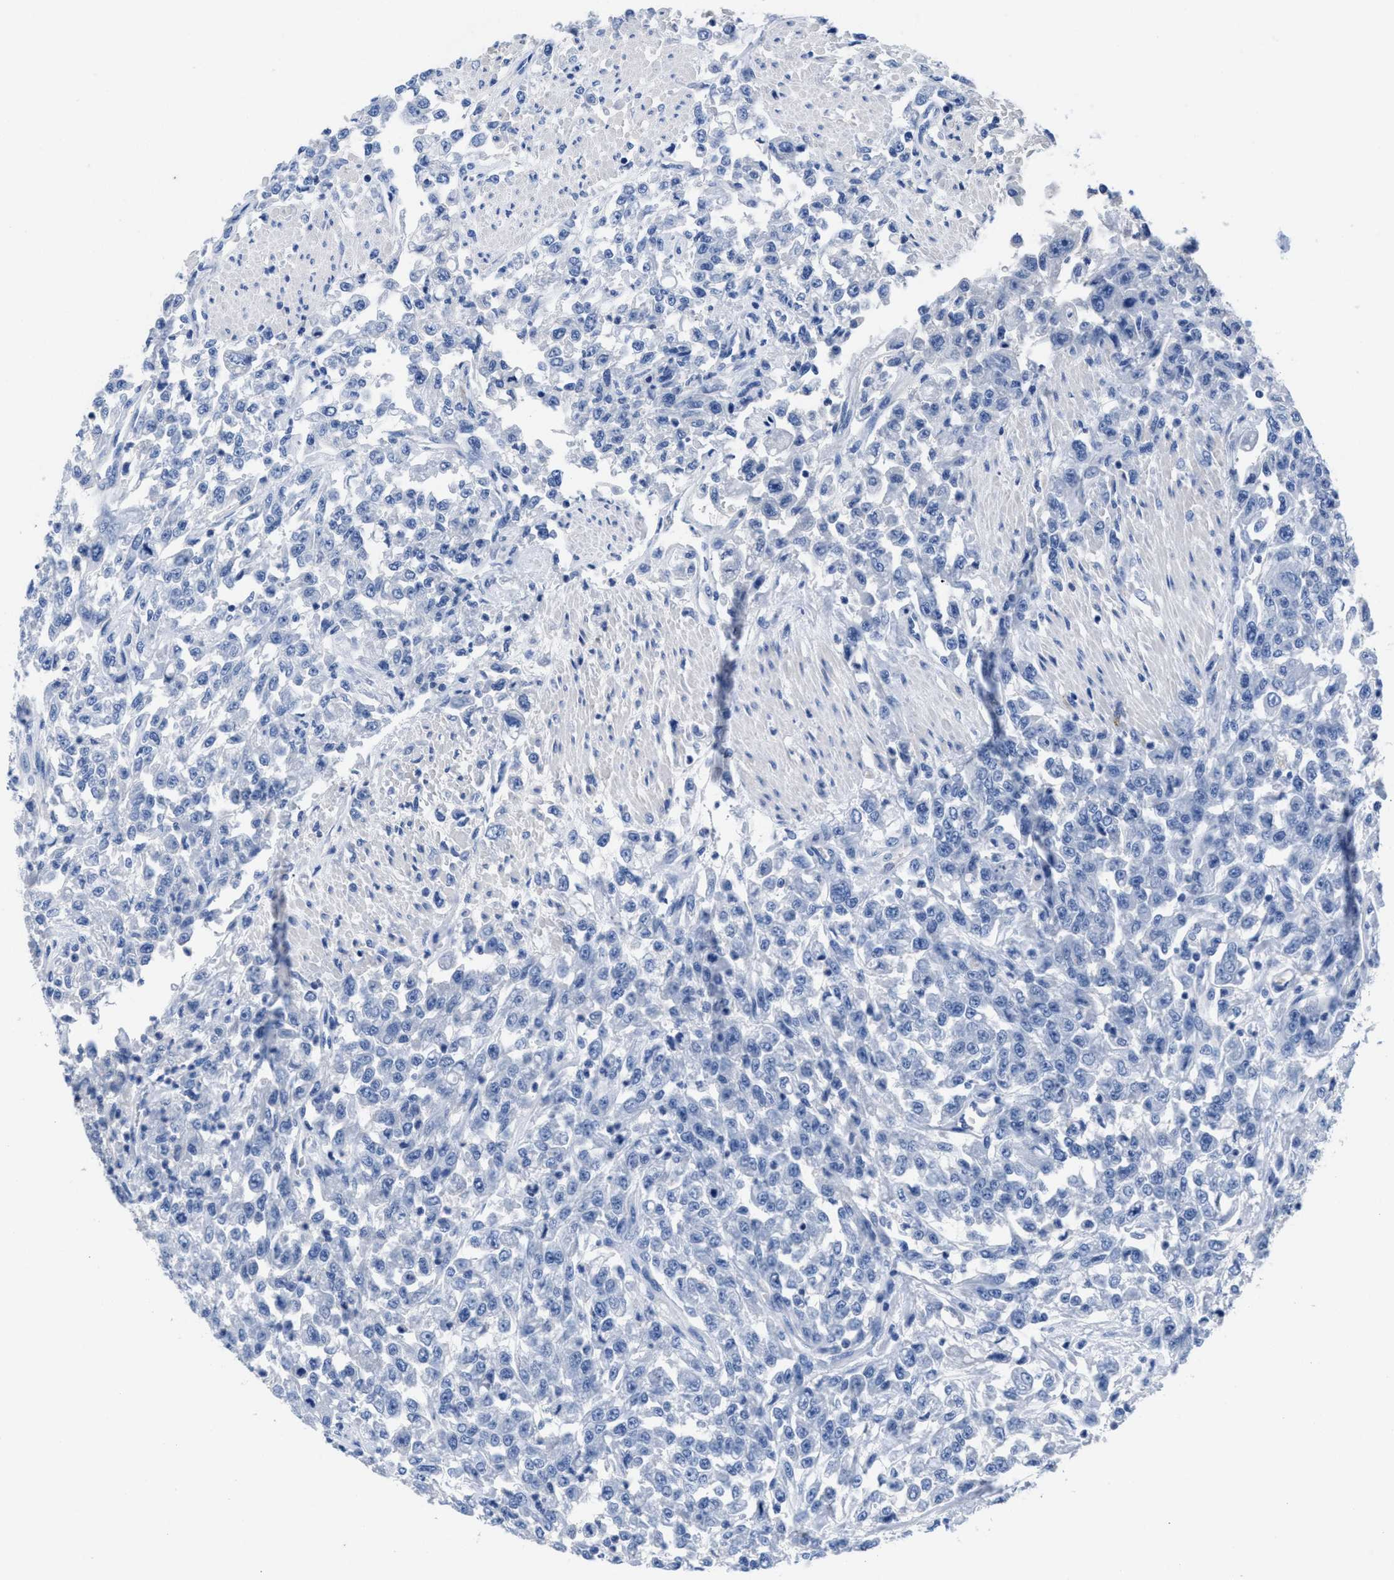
{"staining": {"intensity": "negative", "quantity": "none", "location": "none"}, "tissue": "urothelial cancer", "cell_type": "Tumor cells", "image_type": "cancer", "snomed": [{"axis": "morphology", "description": "Urothelial carcinoma, High grade"}, {"axis": "topography", "description": "Urinary bladder"}], "caption": "DAB immunohistochemical staining of human urothelial cancer exhibits no significant expression in tumor cells.", "gene": "SLFN13", "patient": {"sex": "male", "age": 46}}